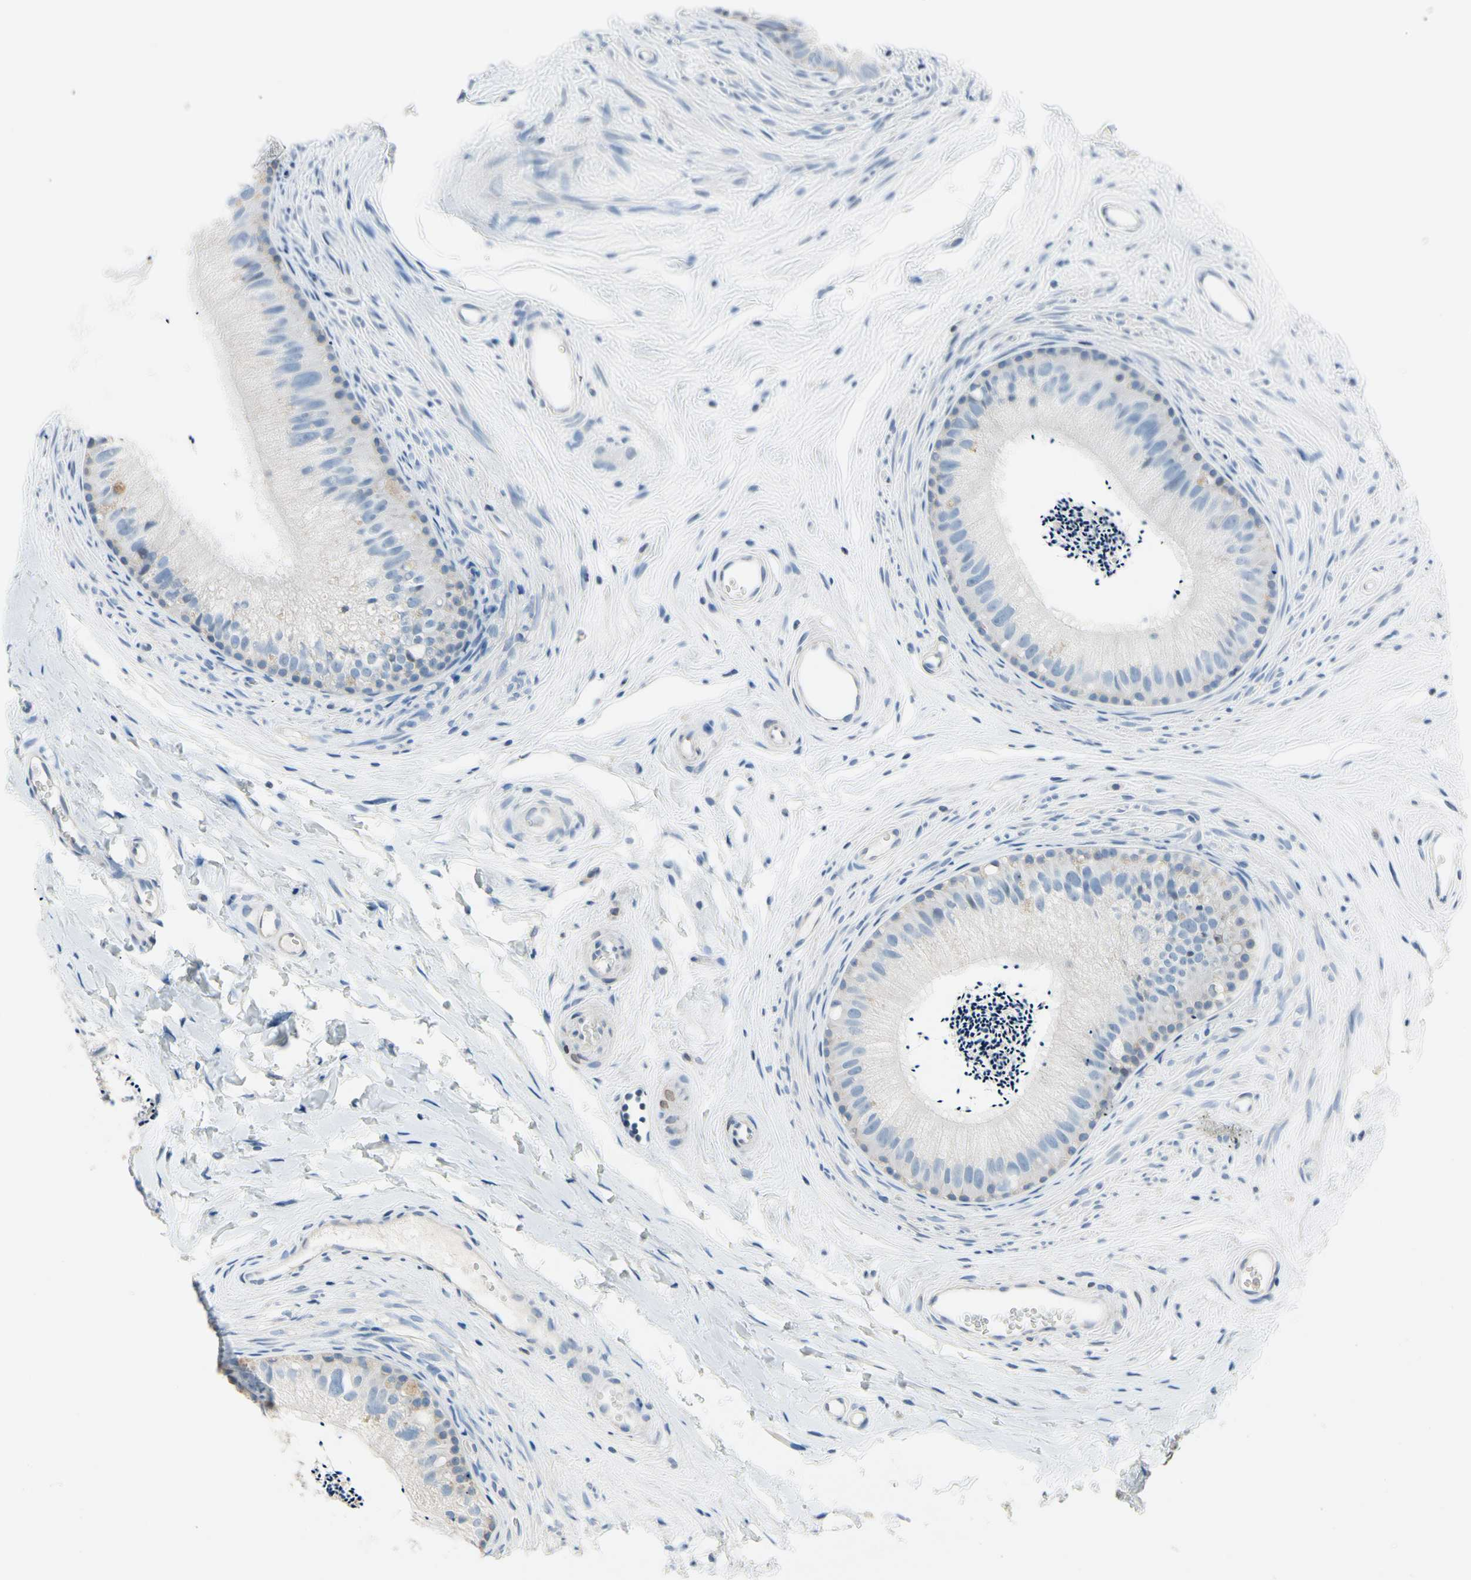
{"staining": {"intensity": "weak", "quantity": "25%-75%", "location": "cytoplasmic/membranous"}, "tissue": "epididymis", "cell_type": "Glandular cells", "image_type": "normal", "snomed": [{"axis": "morphology", "description": "Normal tissue, NOS"}, {"axis": "topography", "description": "Epididymis"}], "caption": "Brown immunohistochemical staining in normal epididymis shows weak cytoplasmic/membranous positivity in approximately 25%-75% of glandular cells.", "gene": "CKAP2", "patient": {"sex": "male", "age": 56}}